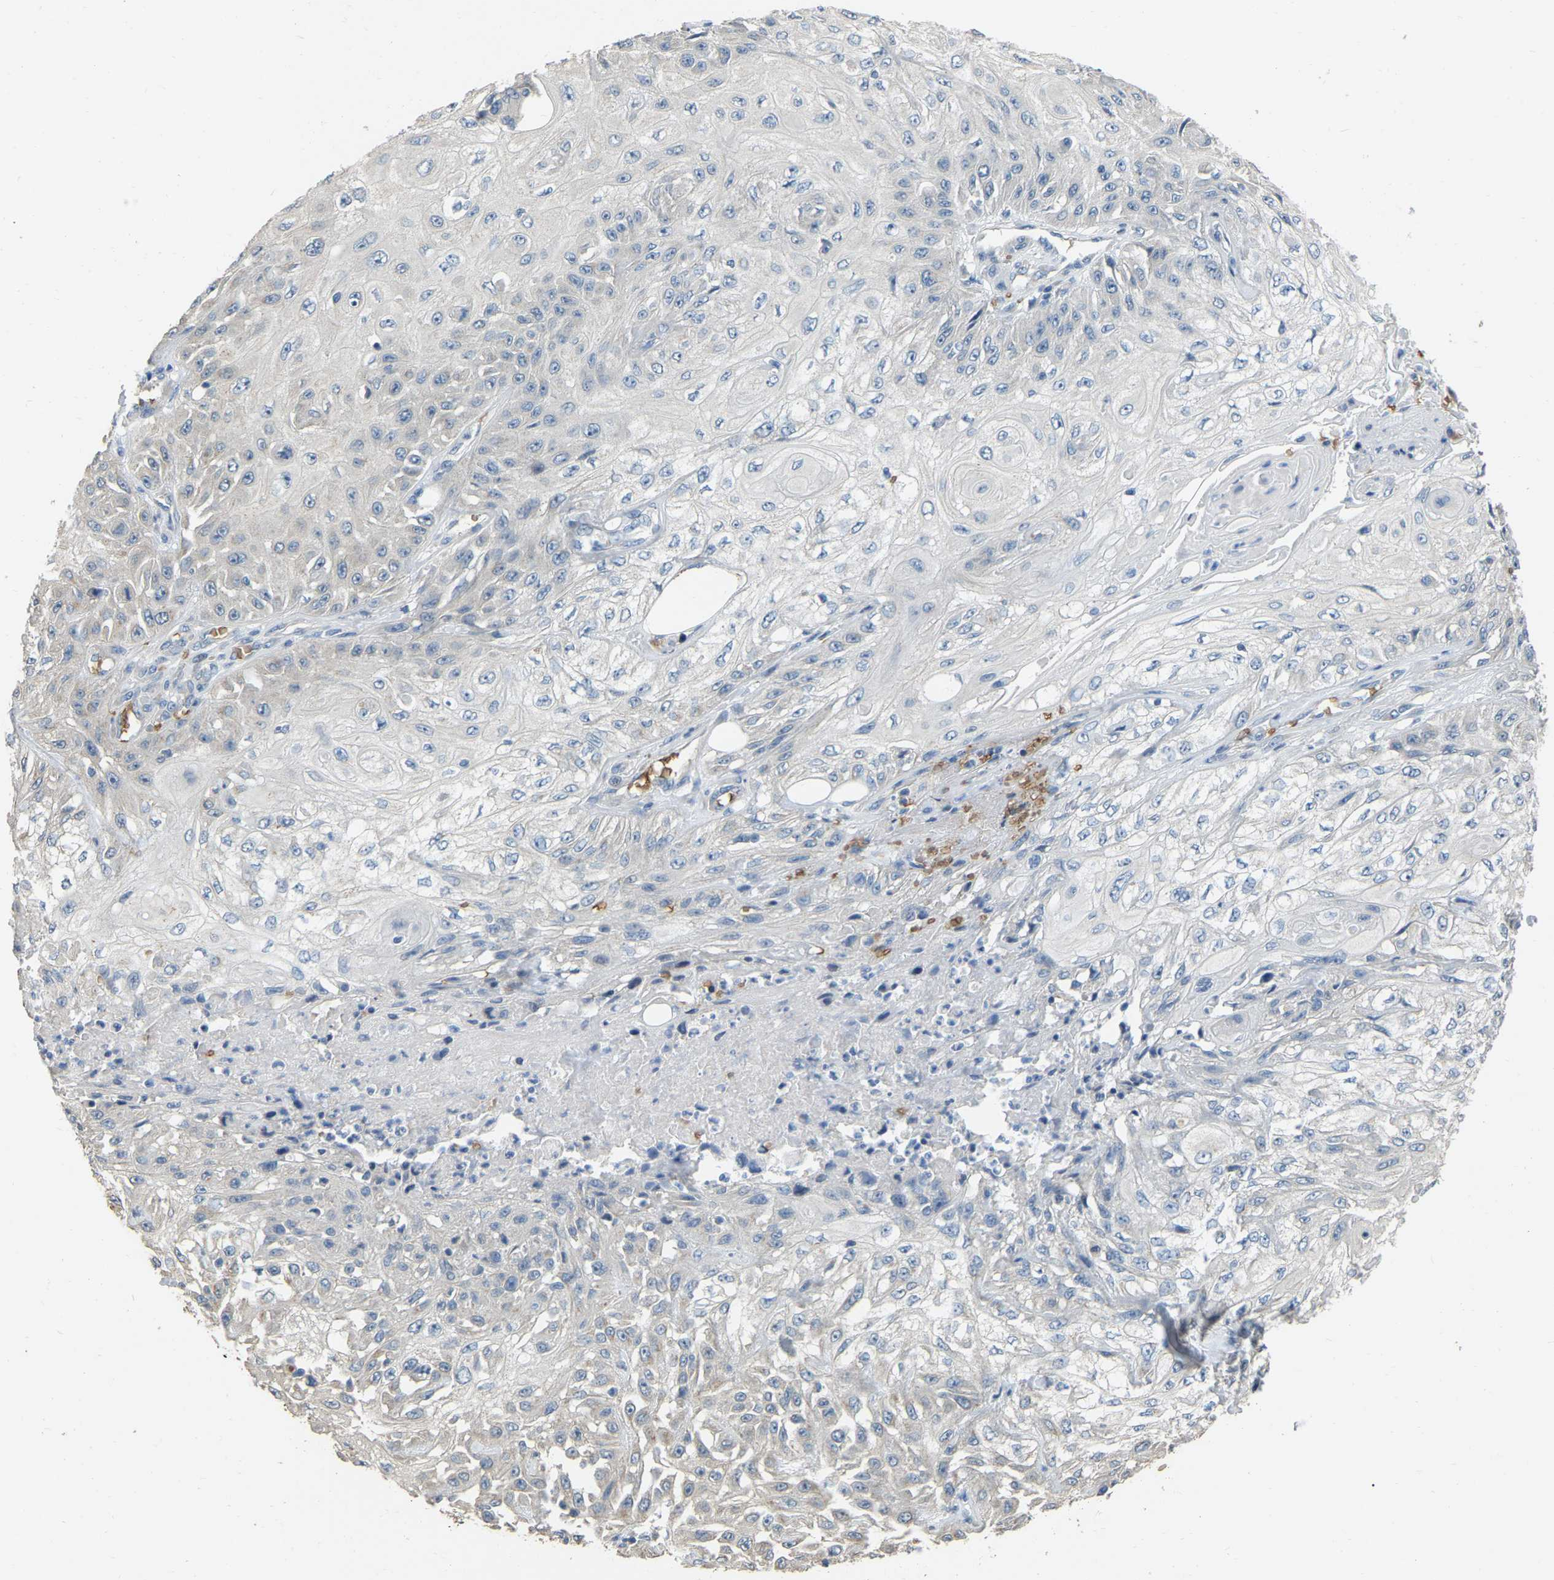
{"staining": {"intensity": "negative", "quantity": "none", "location": "none"}, "tissue": "skin cancer", "cell_type": "Tumor cells", "image_type": "cancer", "snomed": [{"axis": "morphology", "description": "Squamous cell carcinoma, NOS"}, {"axis": "morphology", "description": "Squamous cell carcinoma, metastatic, NOS"}, {"axis": "topography", "description": "Skin"}, {"axis": "topography", "description": "Lymph node"}], "caption": "DAB immunohistochemical staining of skin metastatic squamous cell carcinoma exhibits no significant expression in tumor cells.", "gene": "CFAP298", "patient": {"sex": "male", "age": 75}}